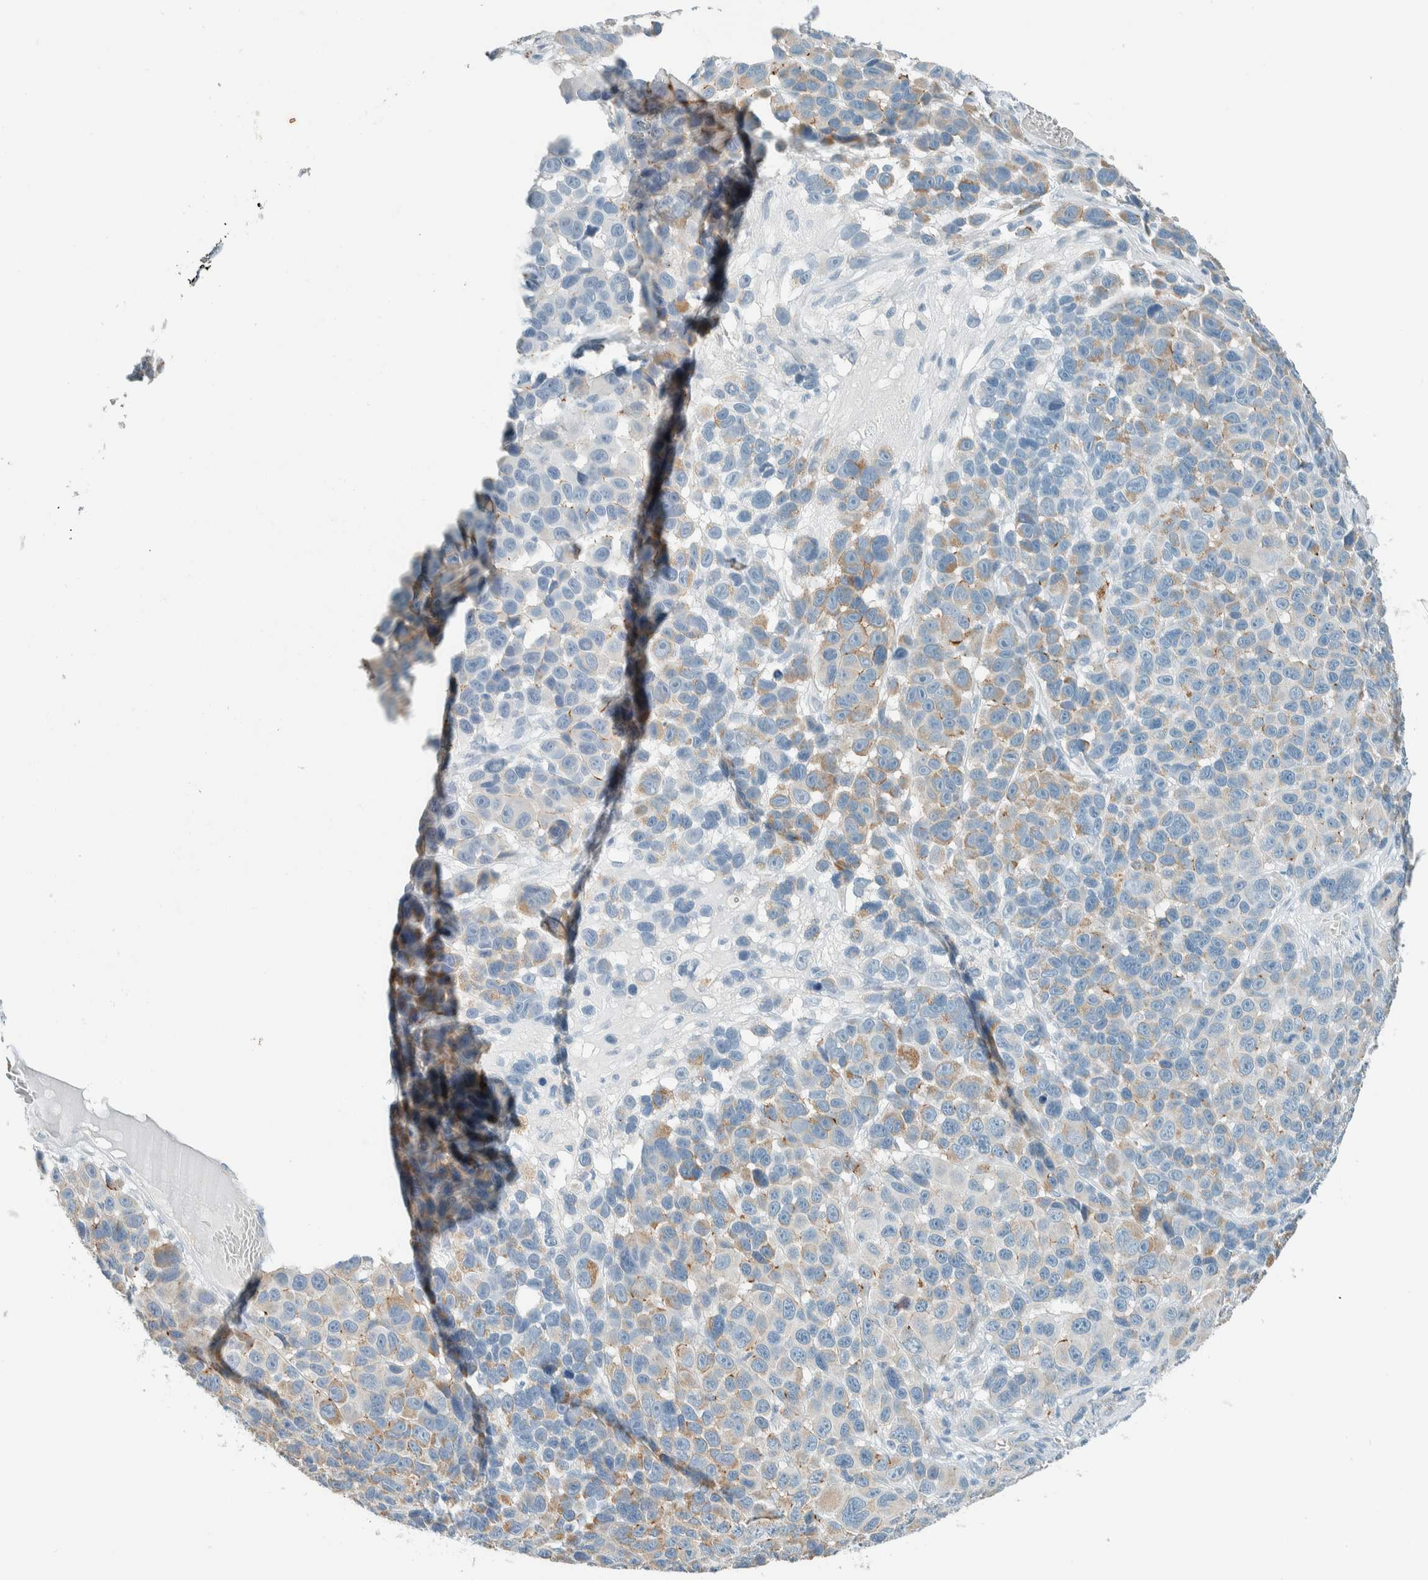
{"staining": {"intensity": "weak", "quantity": "25%-75%", "location": "cytoplasmic/membranous"}, "tissue": "melanoma", "cell_type": "Tumor cells", "image_type": "cancer", "snomed": [{"axis": "morphology", "description": "Malignant melanoma, NOS"}, {"axis": "topography", "description": "Skin"}], "caption": "A histopathology image showing weak cytoplasmic/membranous expression in approximately 25%-75% of tumor cells in malignant melanoma, as visualized by brown immunohistochemical staining.", "gene": "SLFN12", "patient": {"sex": "male", "age": 53}}